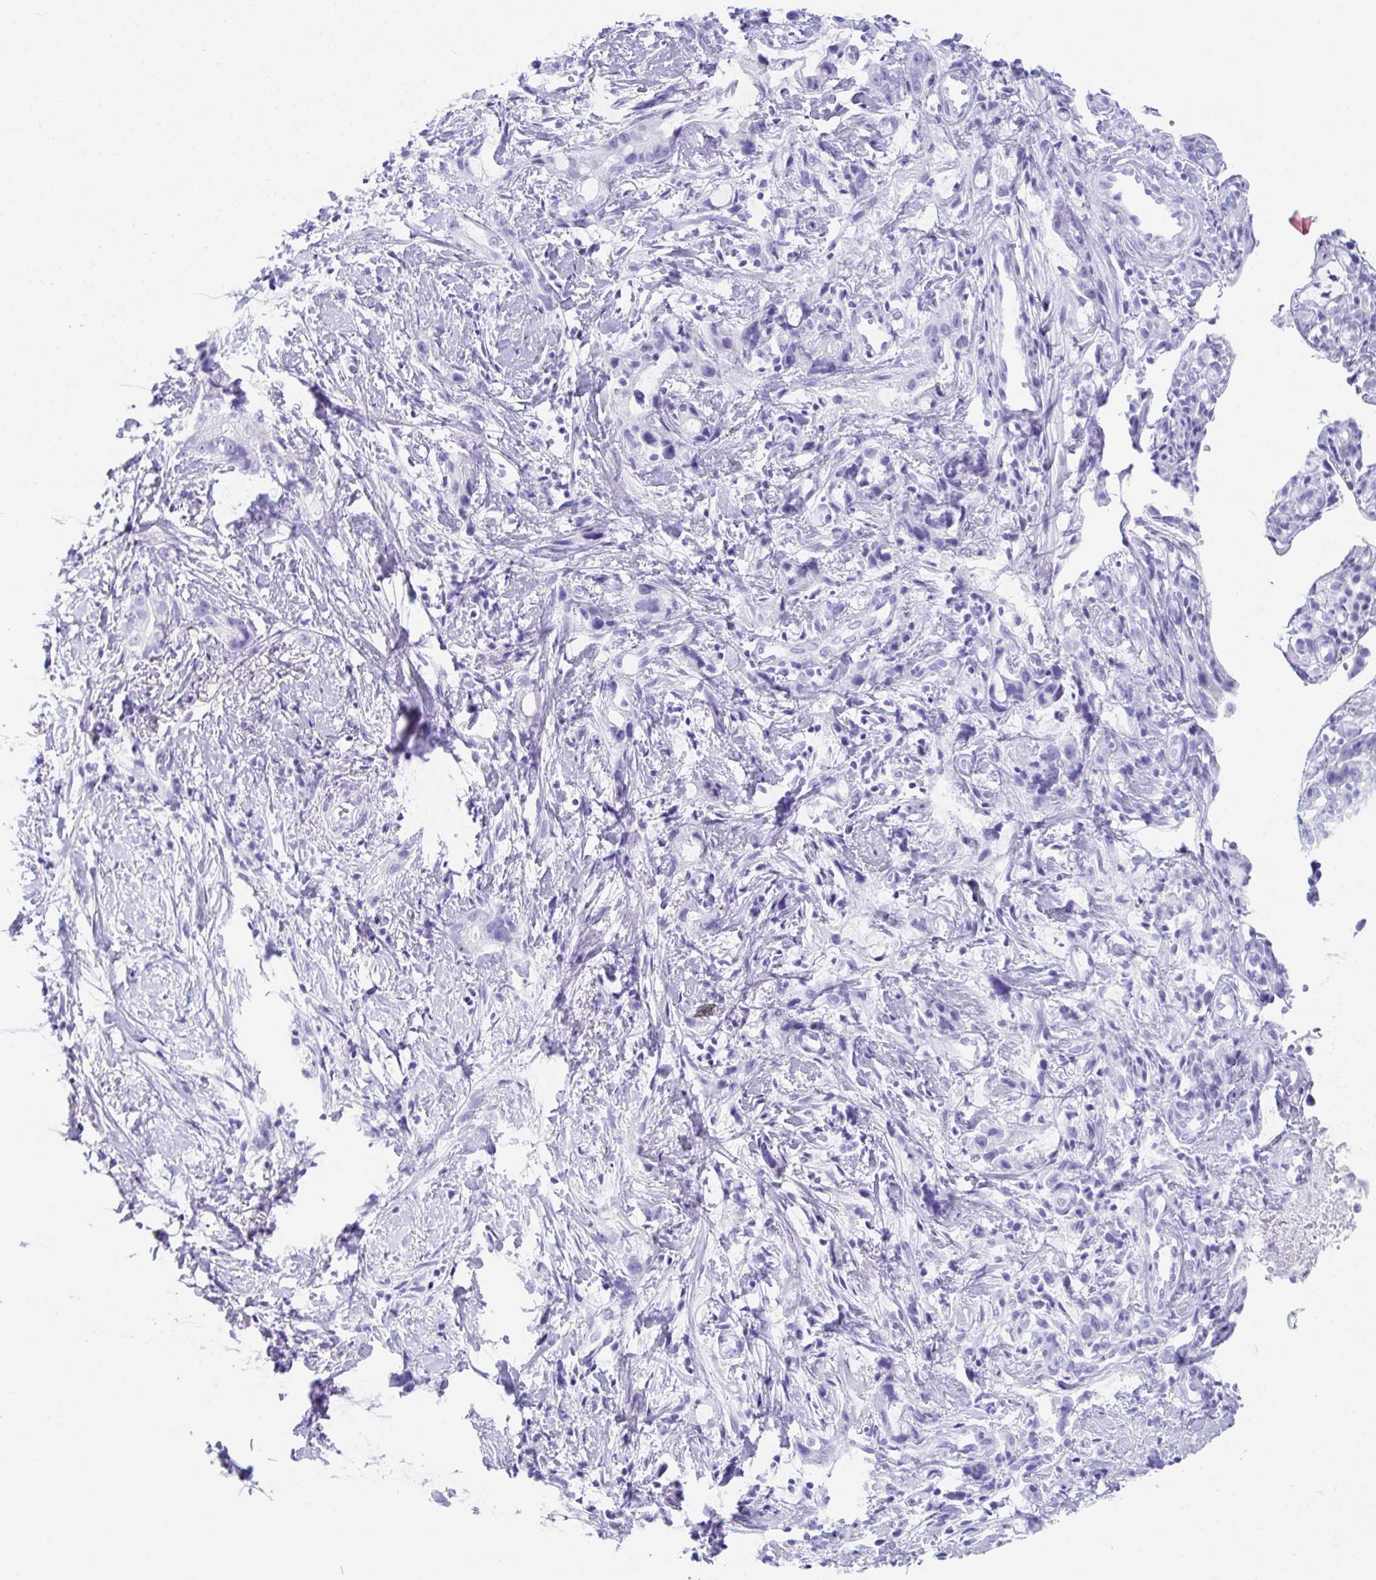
{"staining": {"intensity": "negative", "quantity": "none", "location": "none"}, "tissue": "stomach cancer", "cell_type": "Tumor cells", "image_type": "cancer", "snomed": [{"axis": "morphology", "description": "Adenocarcinoma, NOS"}, {"axis": "topography", "description": "Stomach"}], "caption": "This photomicrograph is of adenocarcinoma (stomach) stained with immunohistochemistry to label a protein in brown with the nuclei are counter-stained blue. There is no positivity in tumor cells. The staining was performed using DAB (3,3'-diaminobenzidine) to visualize the protein expression in brown, while the nuclei were stained in blue with hematoxylin (Magnification: 20x).", "gene": "CPA1", "patient": {"sex": "male", "age": 55}}